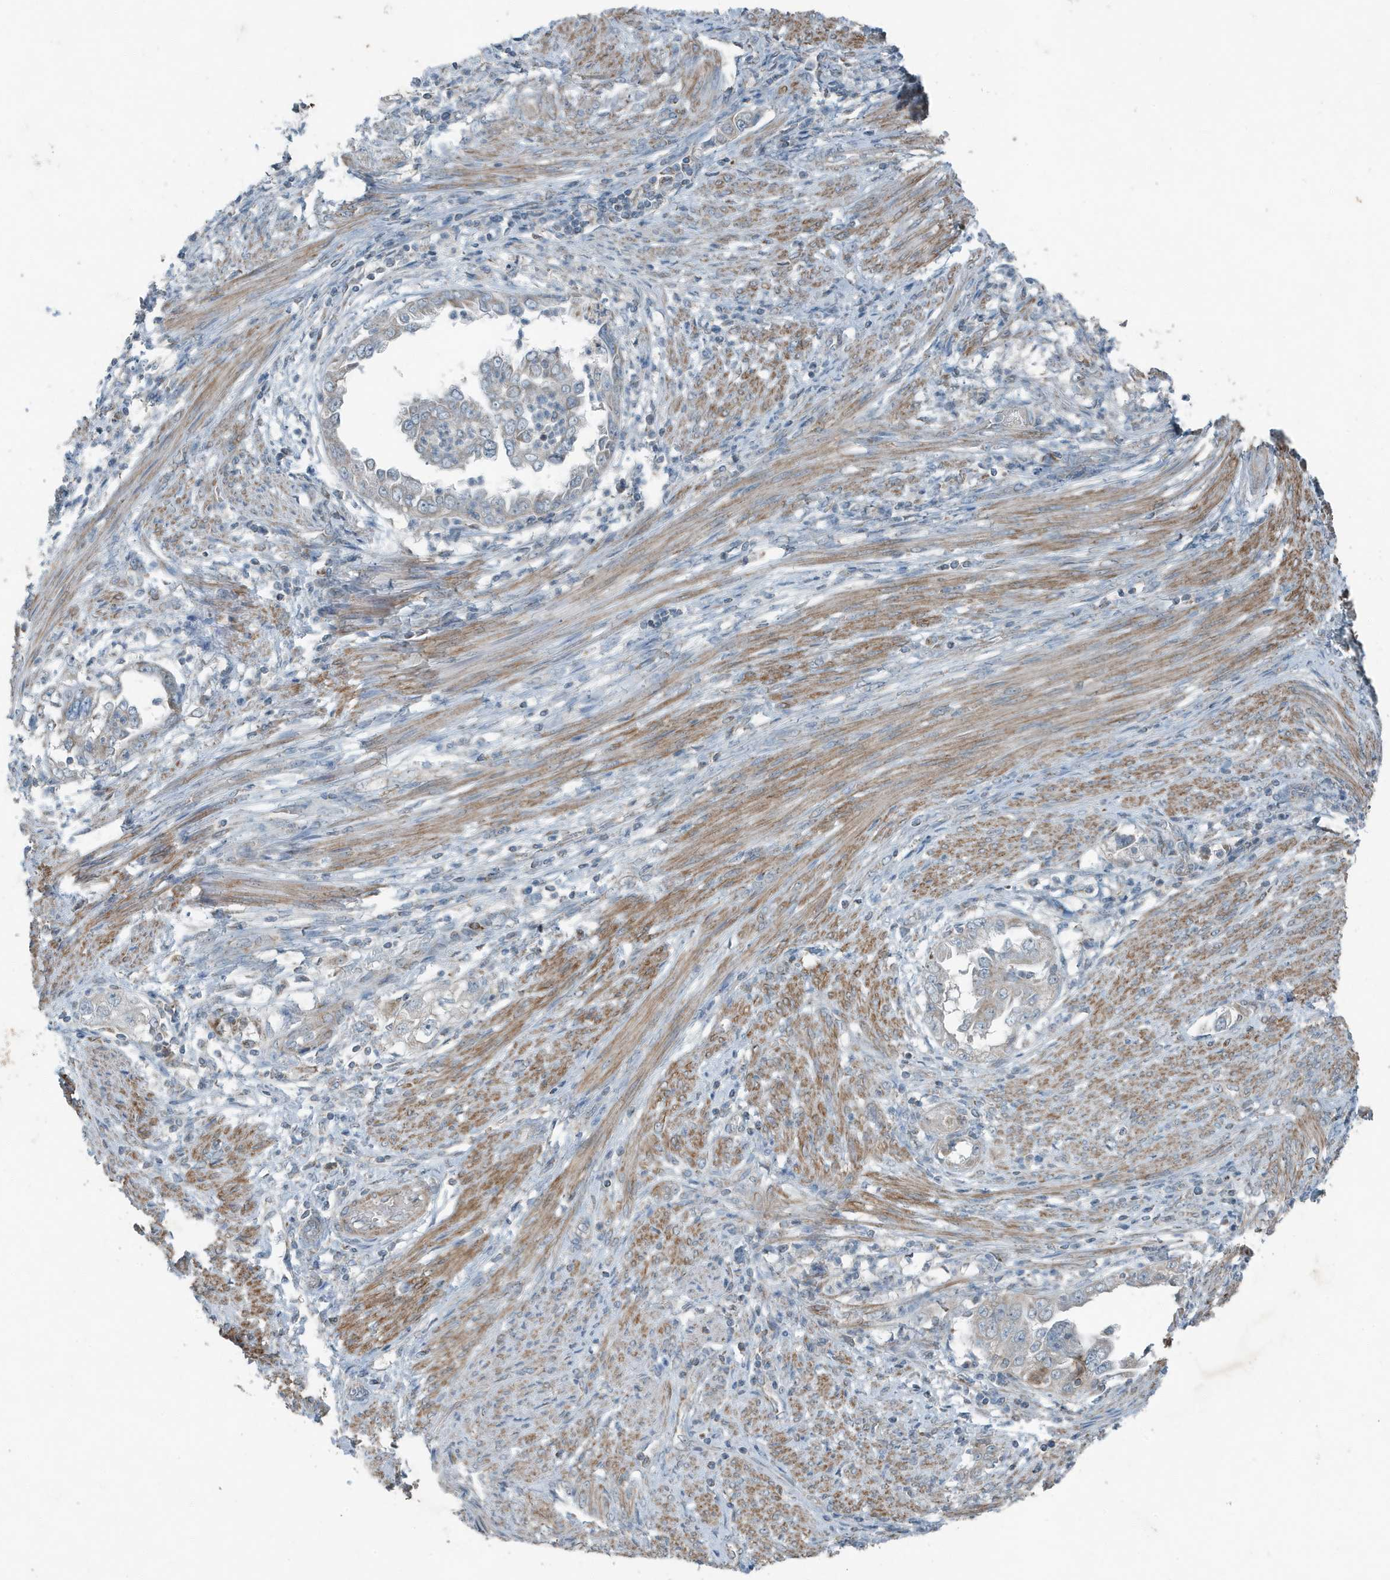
{"staining": {"intensity": "weak", "quantity": "25%-75%", "location": "cytoplasmic/membranous"}, "tissue": "endometrial cancer", "cell_type": "Tumor cells", "image_type": "cancer", "snomed": [{"axis": "morphology", "description": "Adenocarcinoma, NOS"}, {"axis": "topography", "description": "Endometrium"}], "caption": "Adenocarcinoma (endometrial) stained with IHC demonstrates weak cytoplasmic/membranous expression in approximately 25%-75% of tumor cells. (DAB (3,3'-diaminobenzidine) IHC, brown staining for protein, blue staining for nuclei).", "gene": "MT-CYB", "patient": {"sex": "female", "age": 85}}